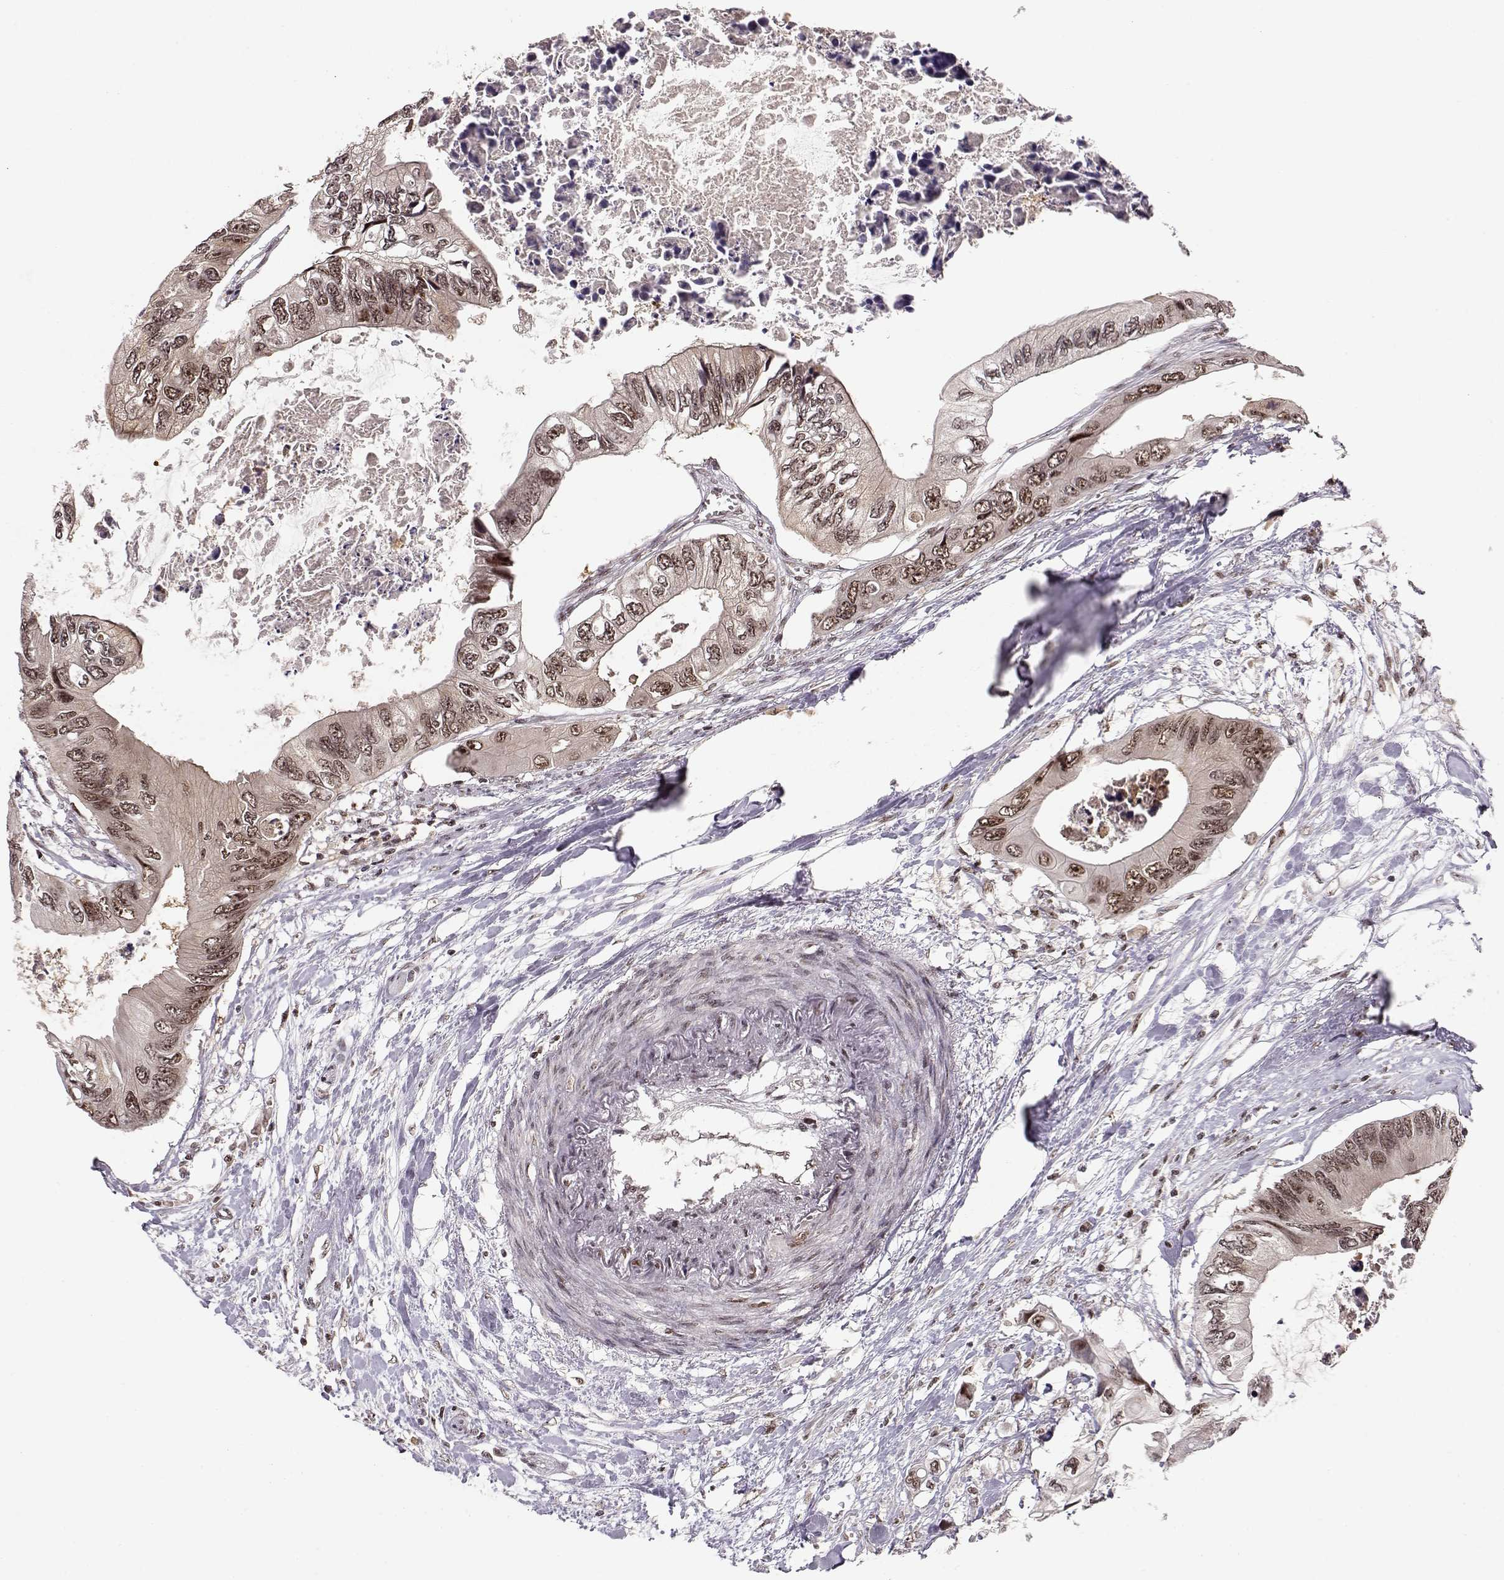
{"staining": {"intensity": "moderate", "quantity": ">75%", "location": "cytoplasmic/membranous,nuclear"}, "tissue": "colorectal cancer", "cell_type": "Tumor cells", "image_type": "cancer", "snomed": [{"axis": "morphology", "description": "Adenocarcinoma, NOS"}, {"axis": "topography", "description": "Rectum"}], "caption": "Protein staining exhibits moderate cytoplasmic/membranous and nuclear expression in about >75% of tumor cells in colorectal cancer.", "gene": "CSNK2A1", "patient": {"sex": "male", "age": 63}}